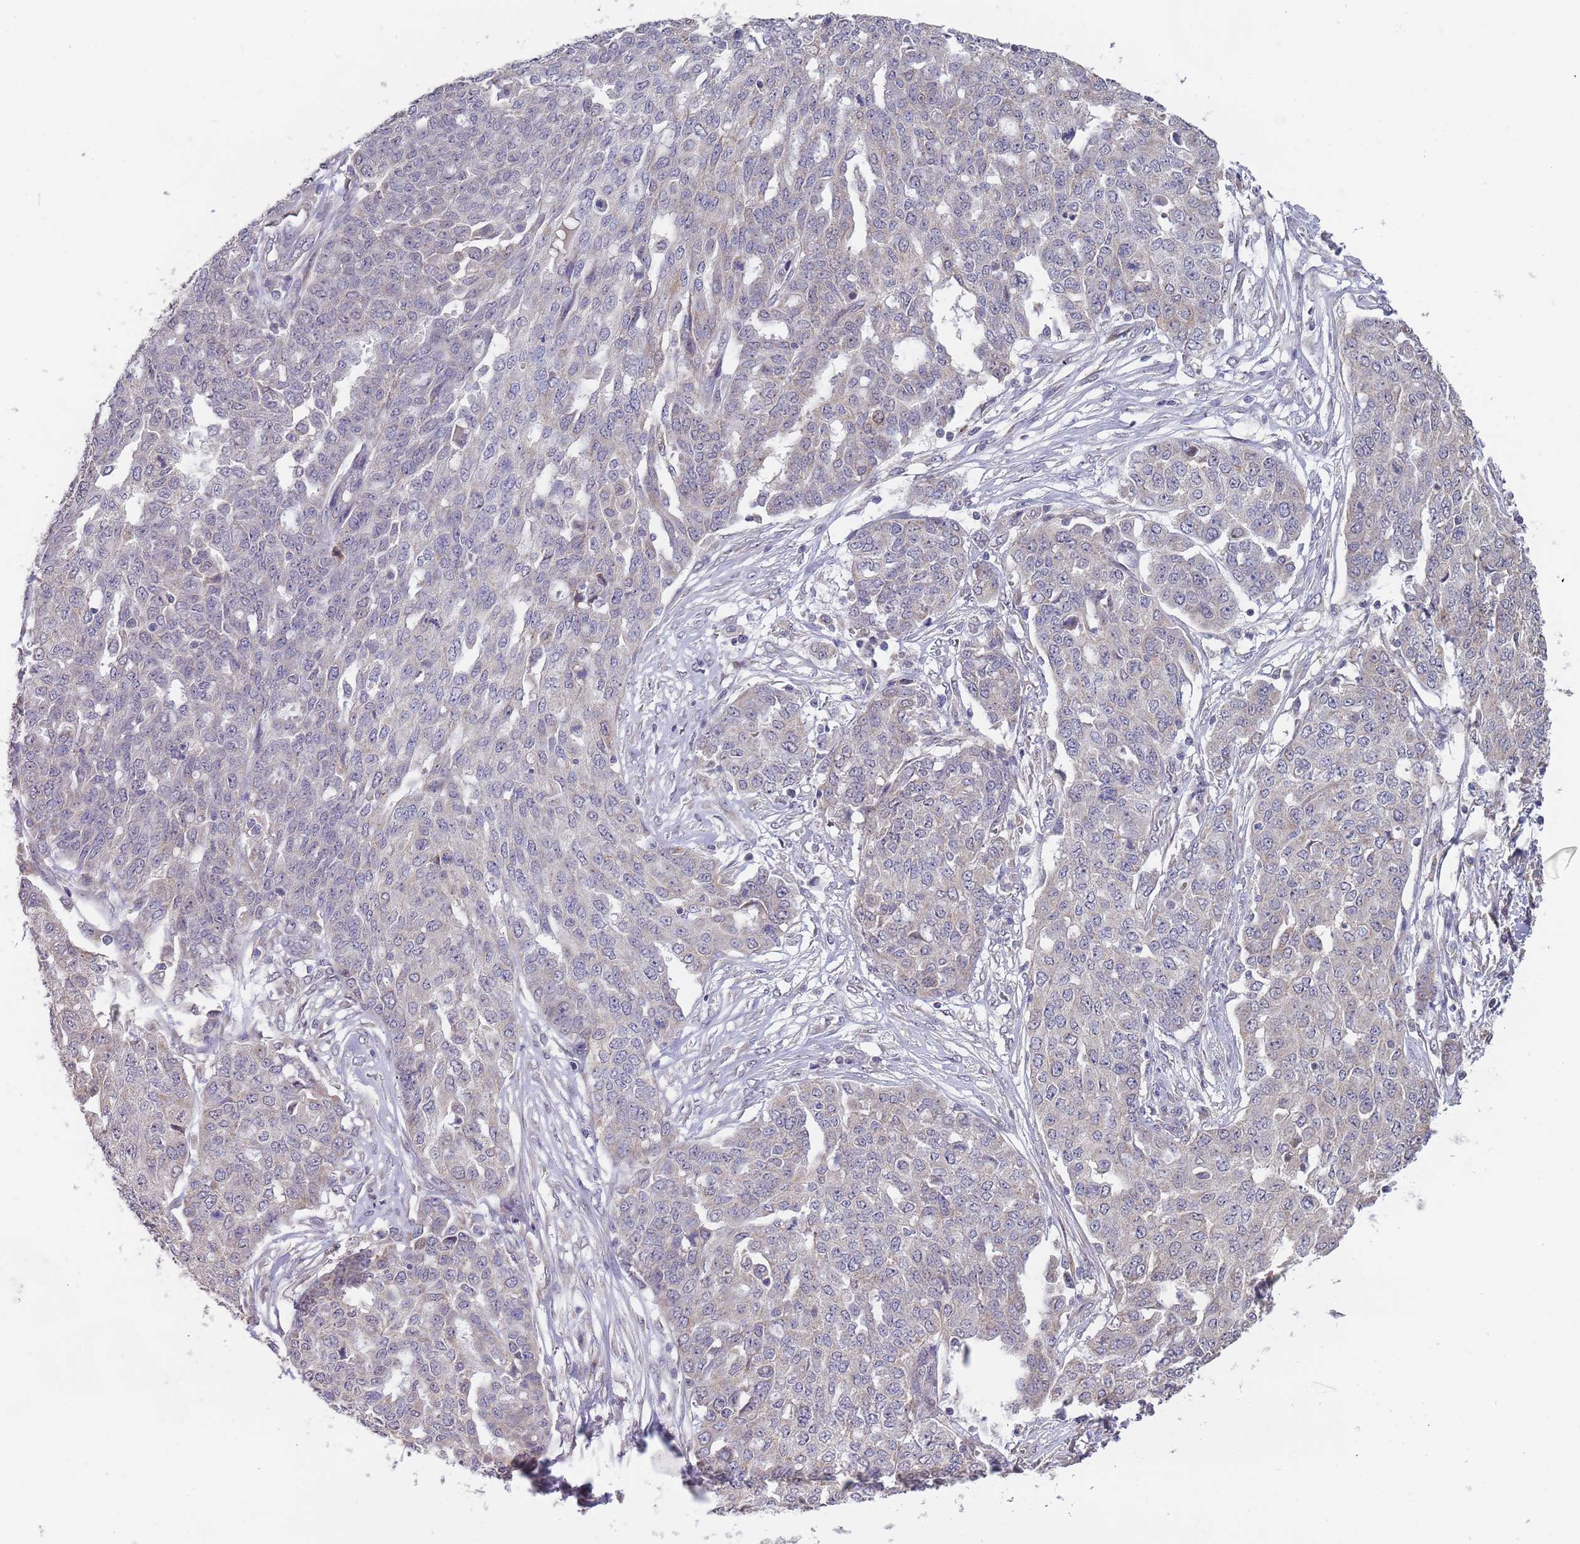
{"staining": {"intensity": "negative", "quantity": "none", "location": "none"}, "tissue": "ovarian cancer", "cell_type": "Tumor cells", "image_type": "cancer", "snomed": [{"axis": "morphology", "description": "Cystadenocarcinoma, serous, NOS"}, {"axis": "topography", "description": "Soft tissue"}, {"axis": "topography", "description": "Ovary"}], "caption": "High power microscopy micrograph of an immunohistochemistry histopathology image of serous cystadenocarcinoma (ovarian), revealing no significant expression in tumor cells.", "gene": "TMEM64", "patient": {"sex": "female", "age": 57}}